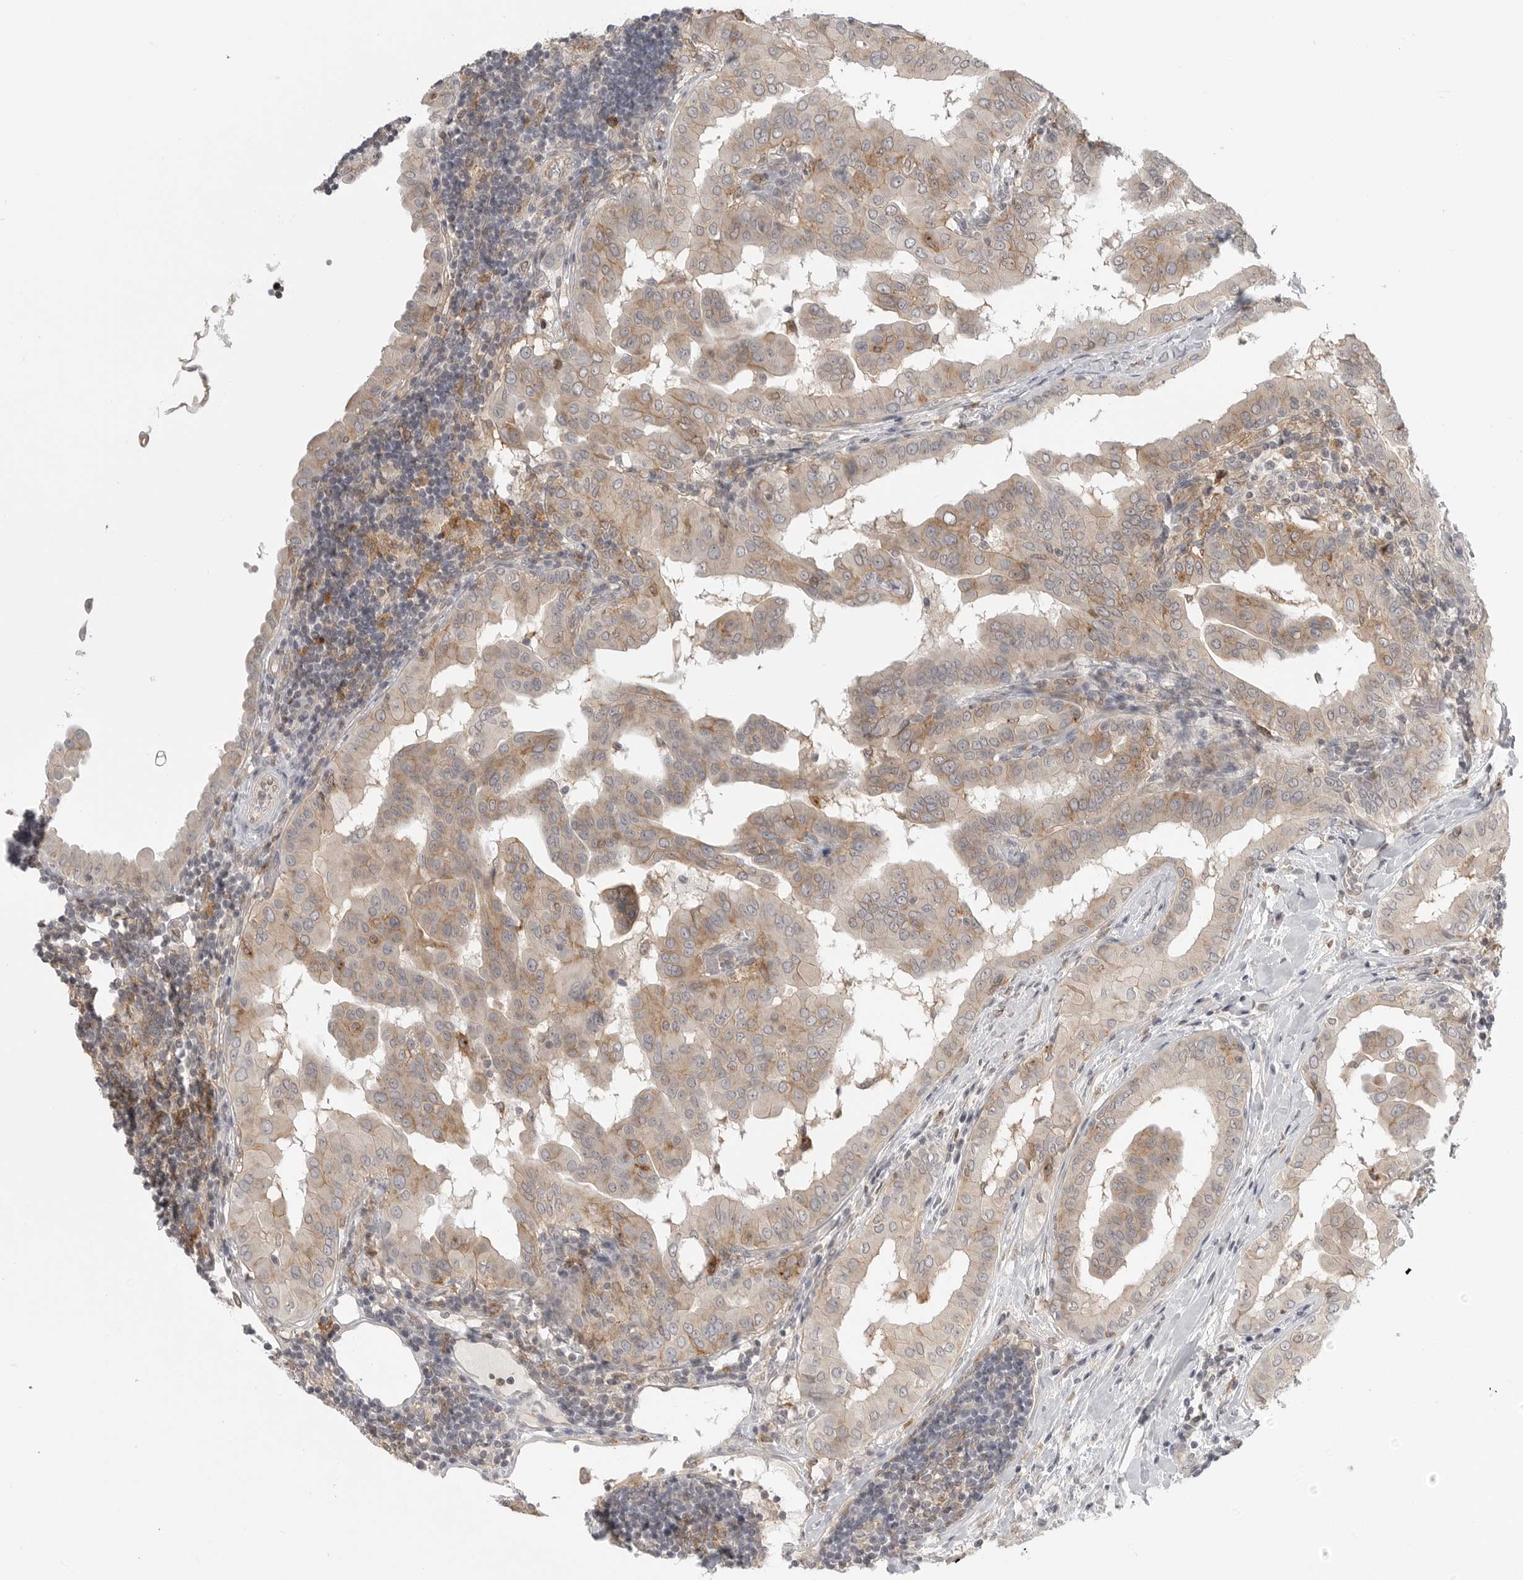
{"staining": {"intensity": "weak", "quantity": "25%-75%", "location": "cytoplasmic/membranous"}, "tissue": "thyroid cancer", "cell_type": "Tumor cells", "image_type": "cancer", "snomed": [{"axis": "morphology", "description": "Papillary adenocarcinoma, NOS"}, {"axis": "topography", "description": "Thyroid gland"}], "caption": "This is an image of immunohistochemistry (IHC) staining of thyroid cancer (papillary adenocarcinoma), which shows weak positivity in the cytoplasmic/membranous of tumor cells.", "gene": "IFNGR1", "patient": {"sex": "male", "age": 33}}